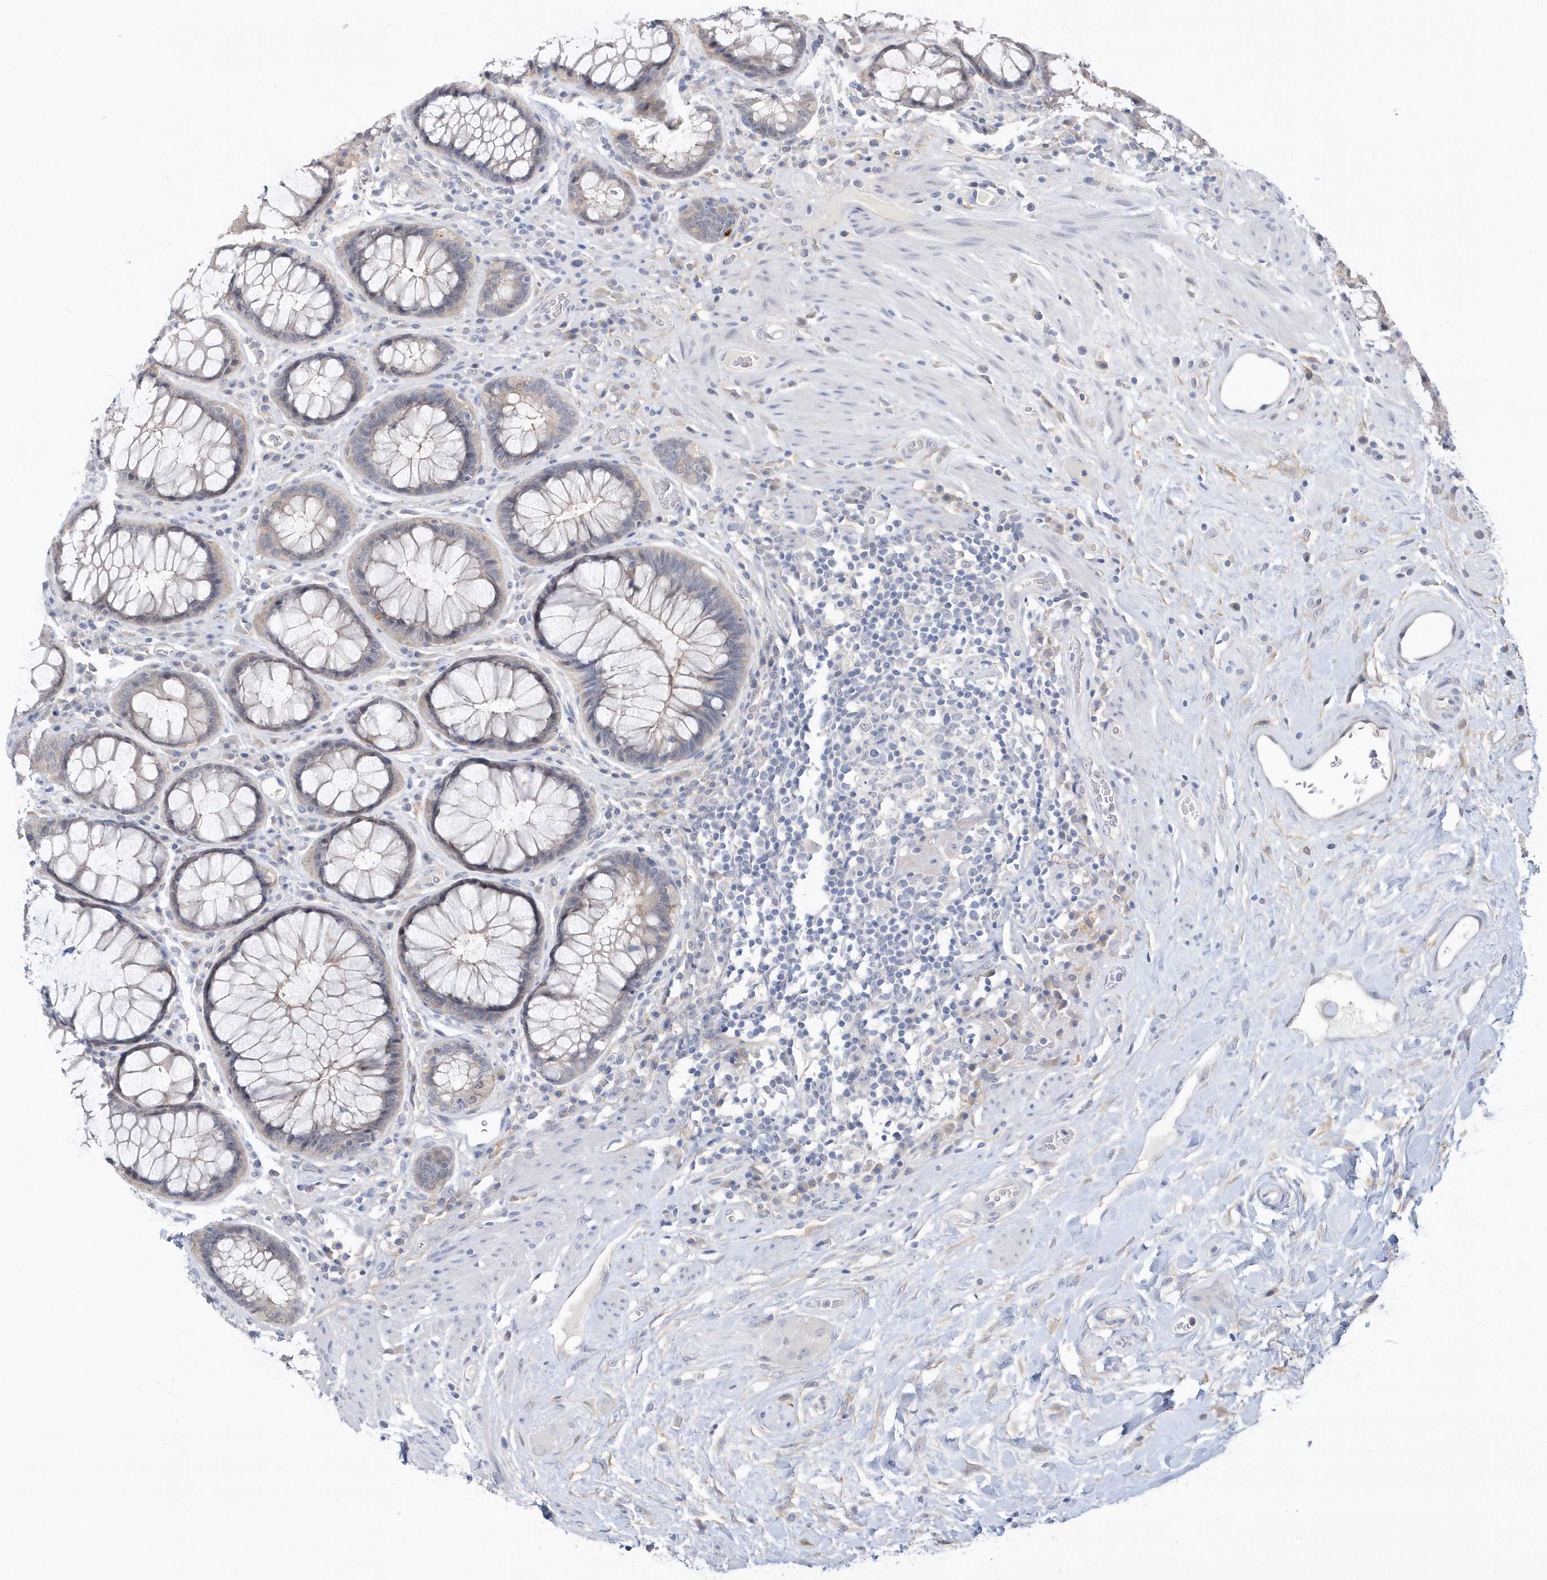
{"staining": {"intensity": "negative", "quantity": "none", "location": "none"}, "tissue": "rectum", "cell_type": "Glandular cells", "image_type": "normal", "snomed": [{"axis": "morphology", "description": "Normal tissue, NOS"}, {"axis": "topography", "description": "Rectum"}], "caption": "IHC micrograph of unremarkable rectum: human rectum stained with DAB demonstrates no significant protein expression in glandular cells.", "gene": "RPEL1", "patient": {"sex": "male", "age": 64}}